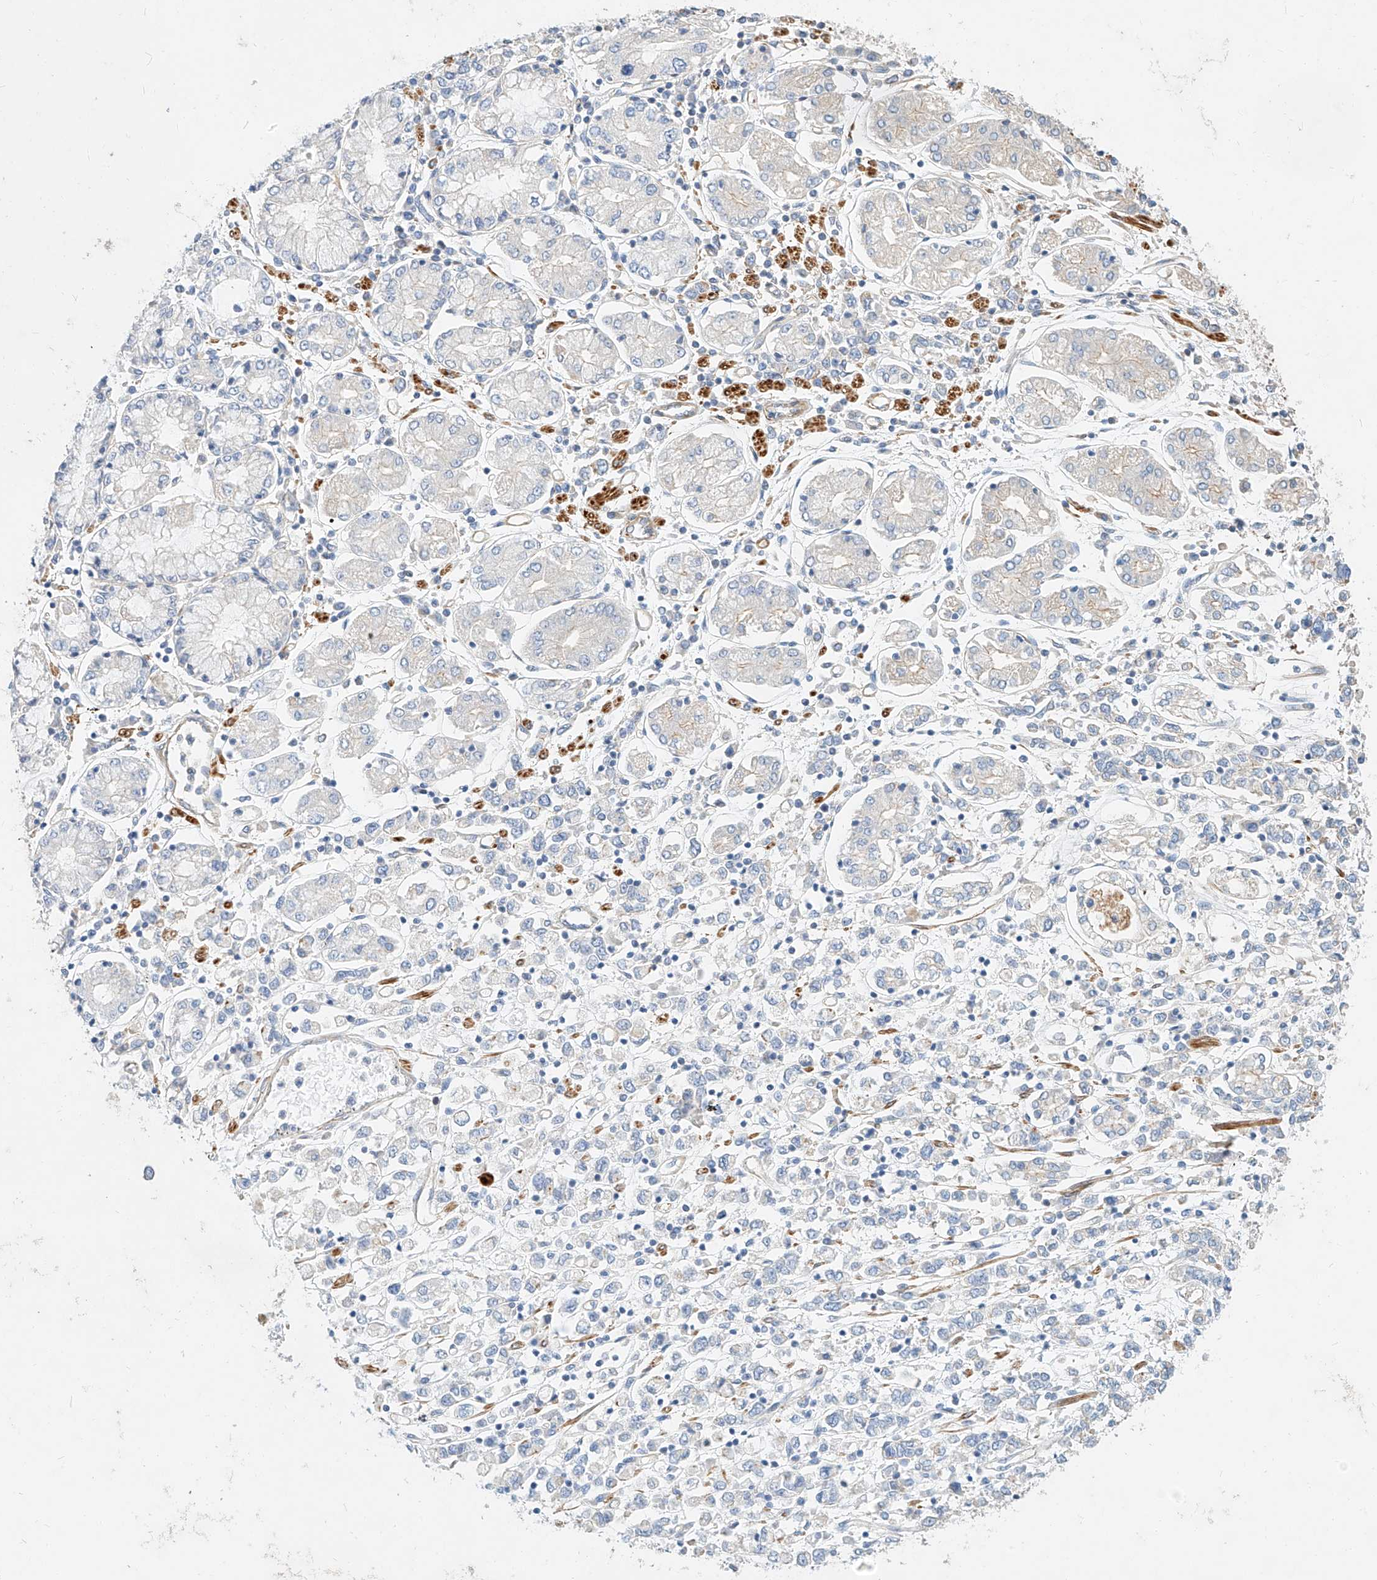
{"staining": {"intensity": "negative", "quantity": "none", "location": "none"}, "tissue": "stomach cancer", "cell_type": "Tumor cells", "image_type": "cancer", "snomed": [{"axis": "morphology", "description": "Adenocarcinoma, NOS"}, {"axis": "topography", "description": "Stomach"}], "caption": "Protein analysis of stomach adenocarcinoma demonstrates no significant positivity in tumor cells.", "gene": "KCNH5", "patient": {"sex": "female", "age": 76}}